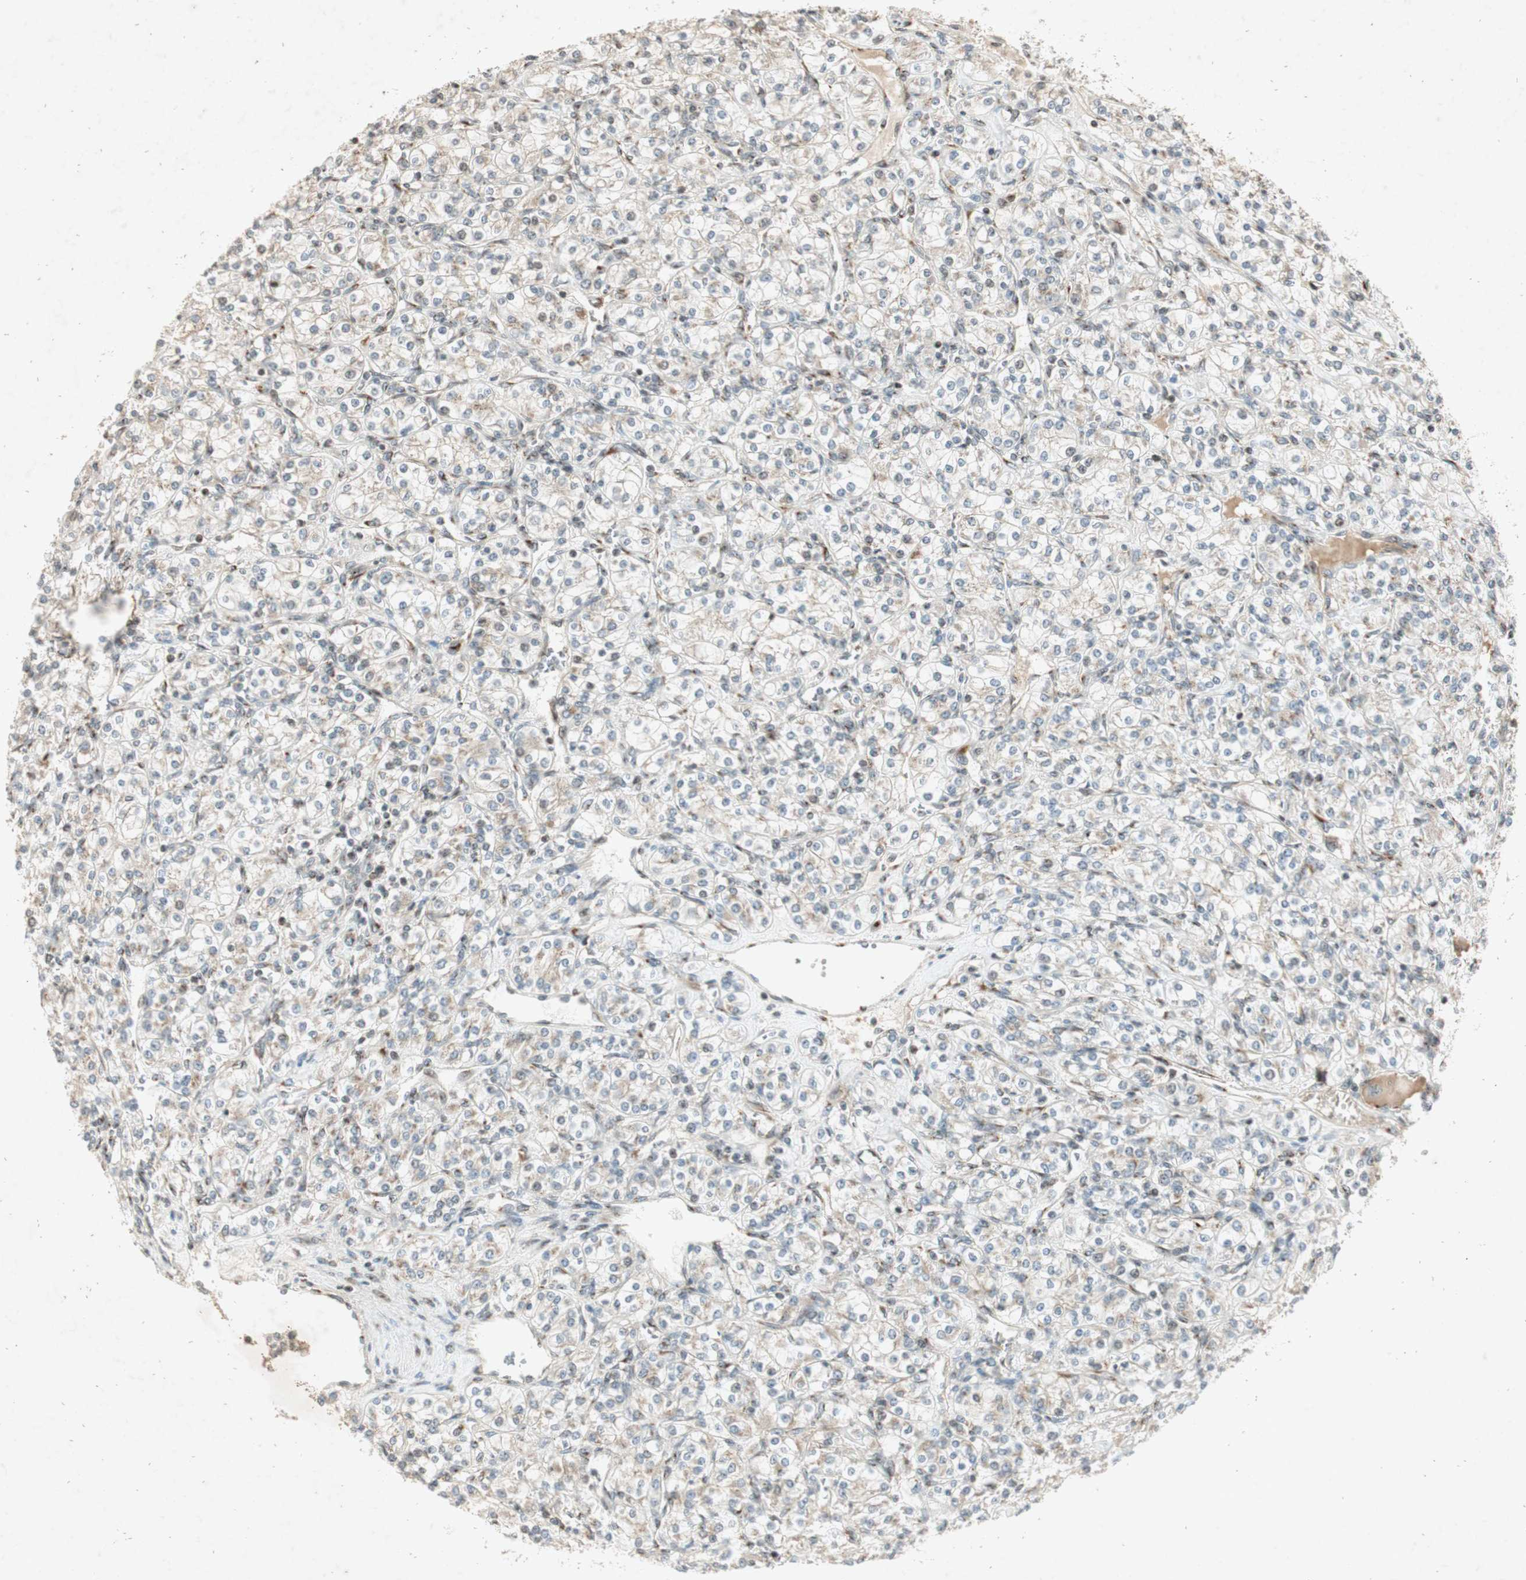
{"staining": {"intensity": "weak", "quantity": "<25%", "location": "cytoplasmic/membranous"}, "tissue": "renal cancer", "cell_type": "Tumor cells", "image_type": "cancer", "snomed": [{"axis": "morphology", "description": "Adenocarcinoma, NOS"}, {"axis": "topography", "description": "Kidney"}], "caption": "This histopathology image is of adenocarcinoma (renal) stained with immunohistochemistry to label a protein in brown with the nuclei are counter-stained blue. There is no positivity in tumor cells.", "gene": "NEO1", "patient": {"sex": "male", "age": 77}}